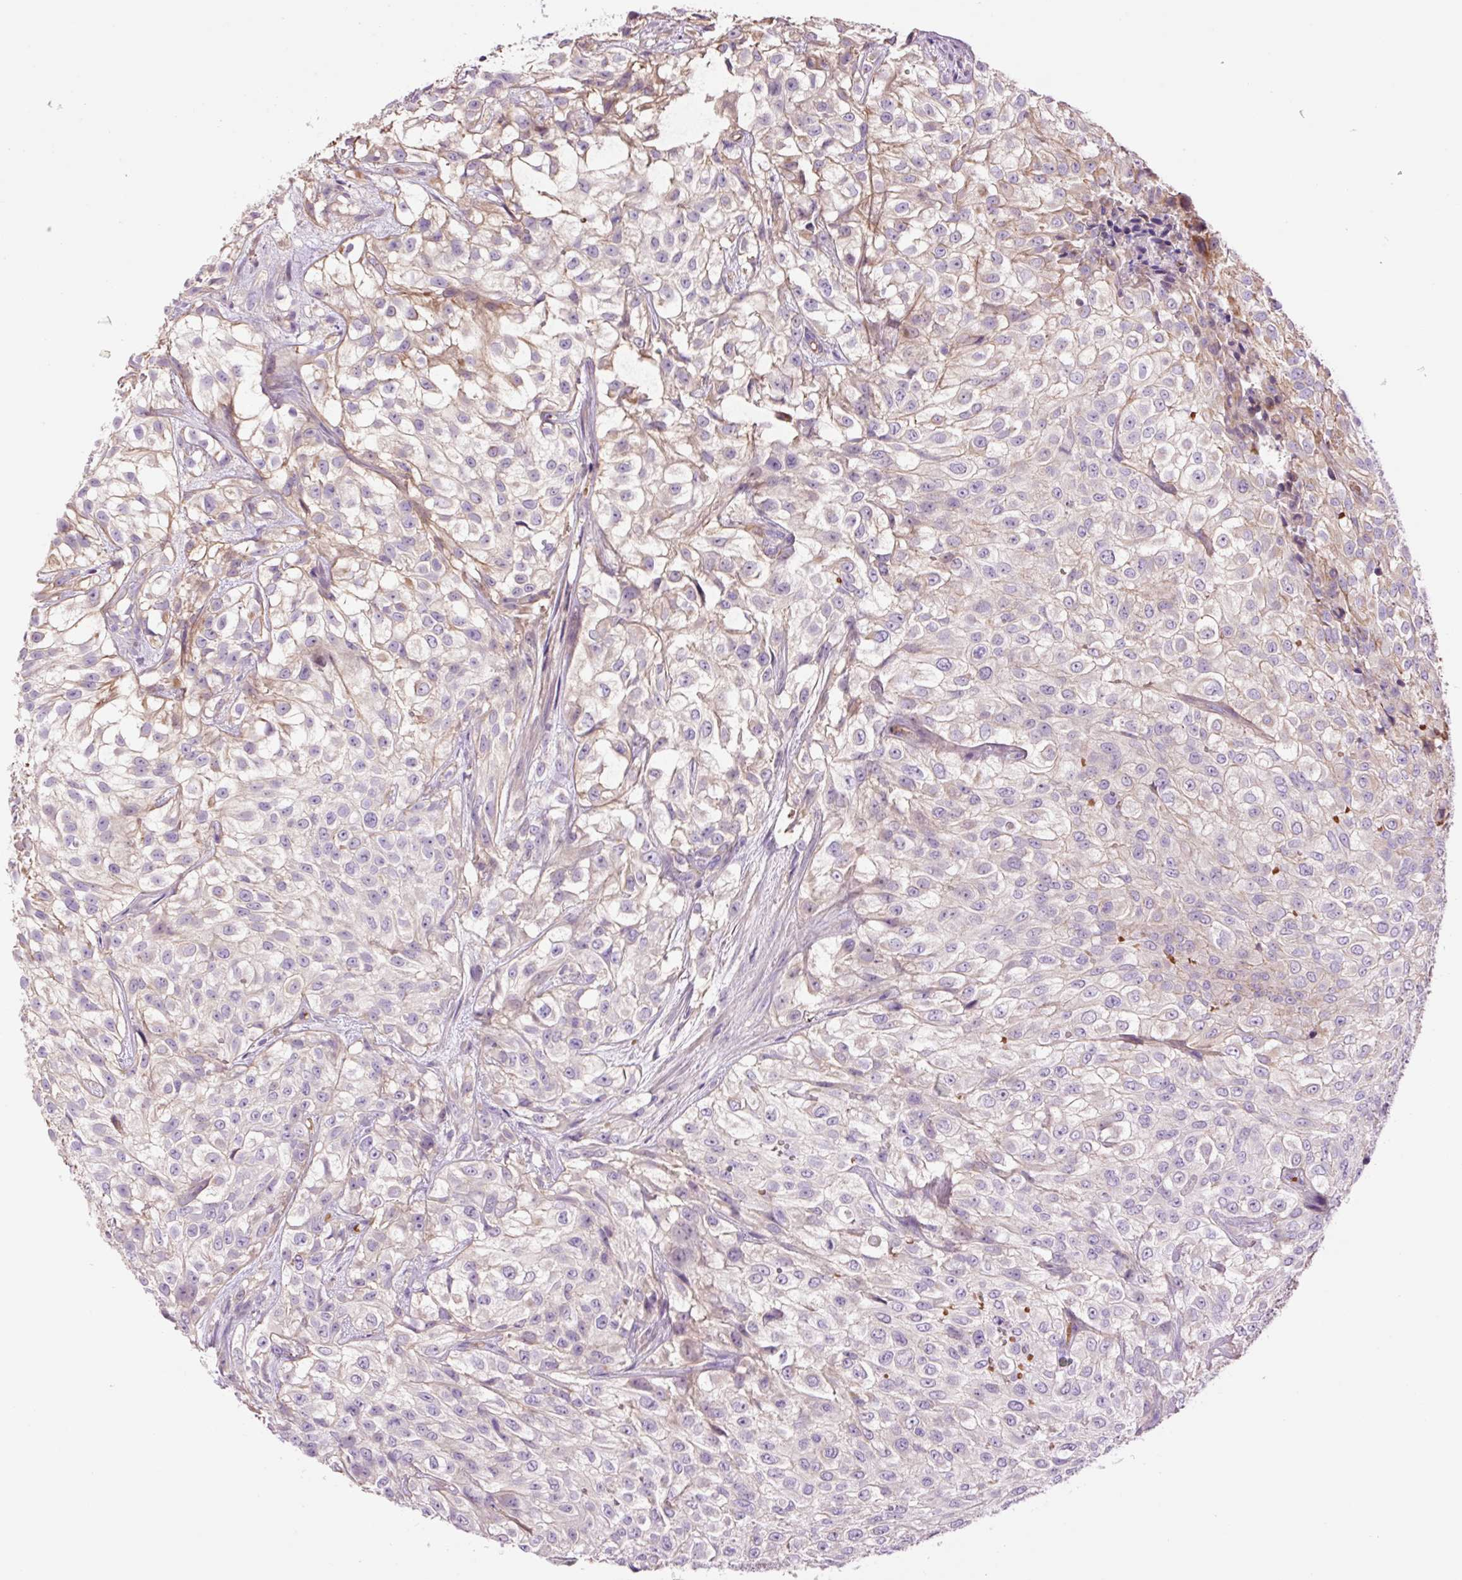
{"staining": {"intensity": "weak", "quantity": "<25%", "location": "cytoplasmic/membranous"}, "tissue": "urothelial cancer", "cell_type": "Tumor cells", "image_type": "cancer", "snomed": [{"axis": "morphology", "description": "Urothelial carcinoma, High grade"}, {"axis": "topography", "description": "Urinary bladder"}], "caption": "High magnification brightfield microscopy of urothelial cancer stained with DAB (3,3'-diaminobenzidine) (brown) and counterstained with hematoxylin (blue): tumor cells show no significant staining.", "gene": "TMEM235", "patient": {"sex": "male", "age": 56}}